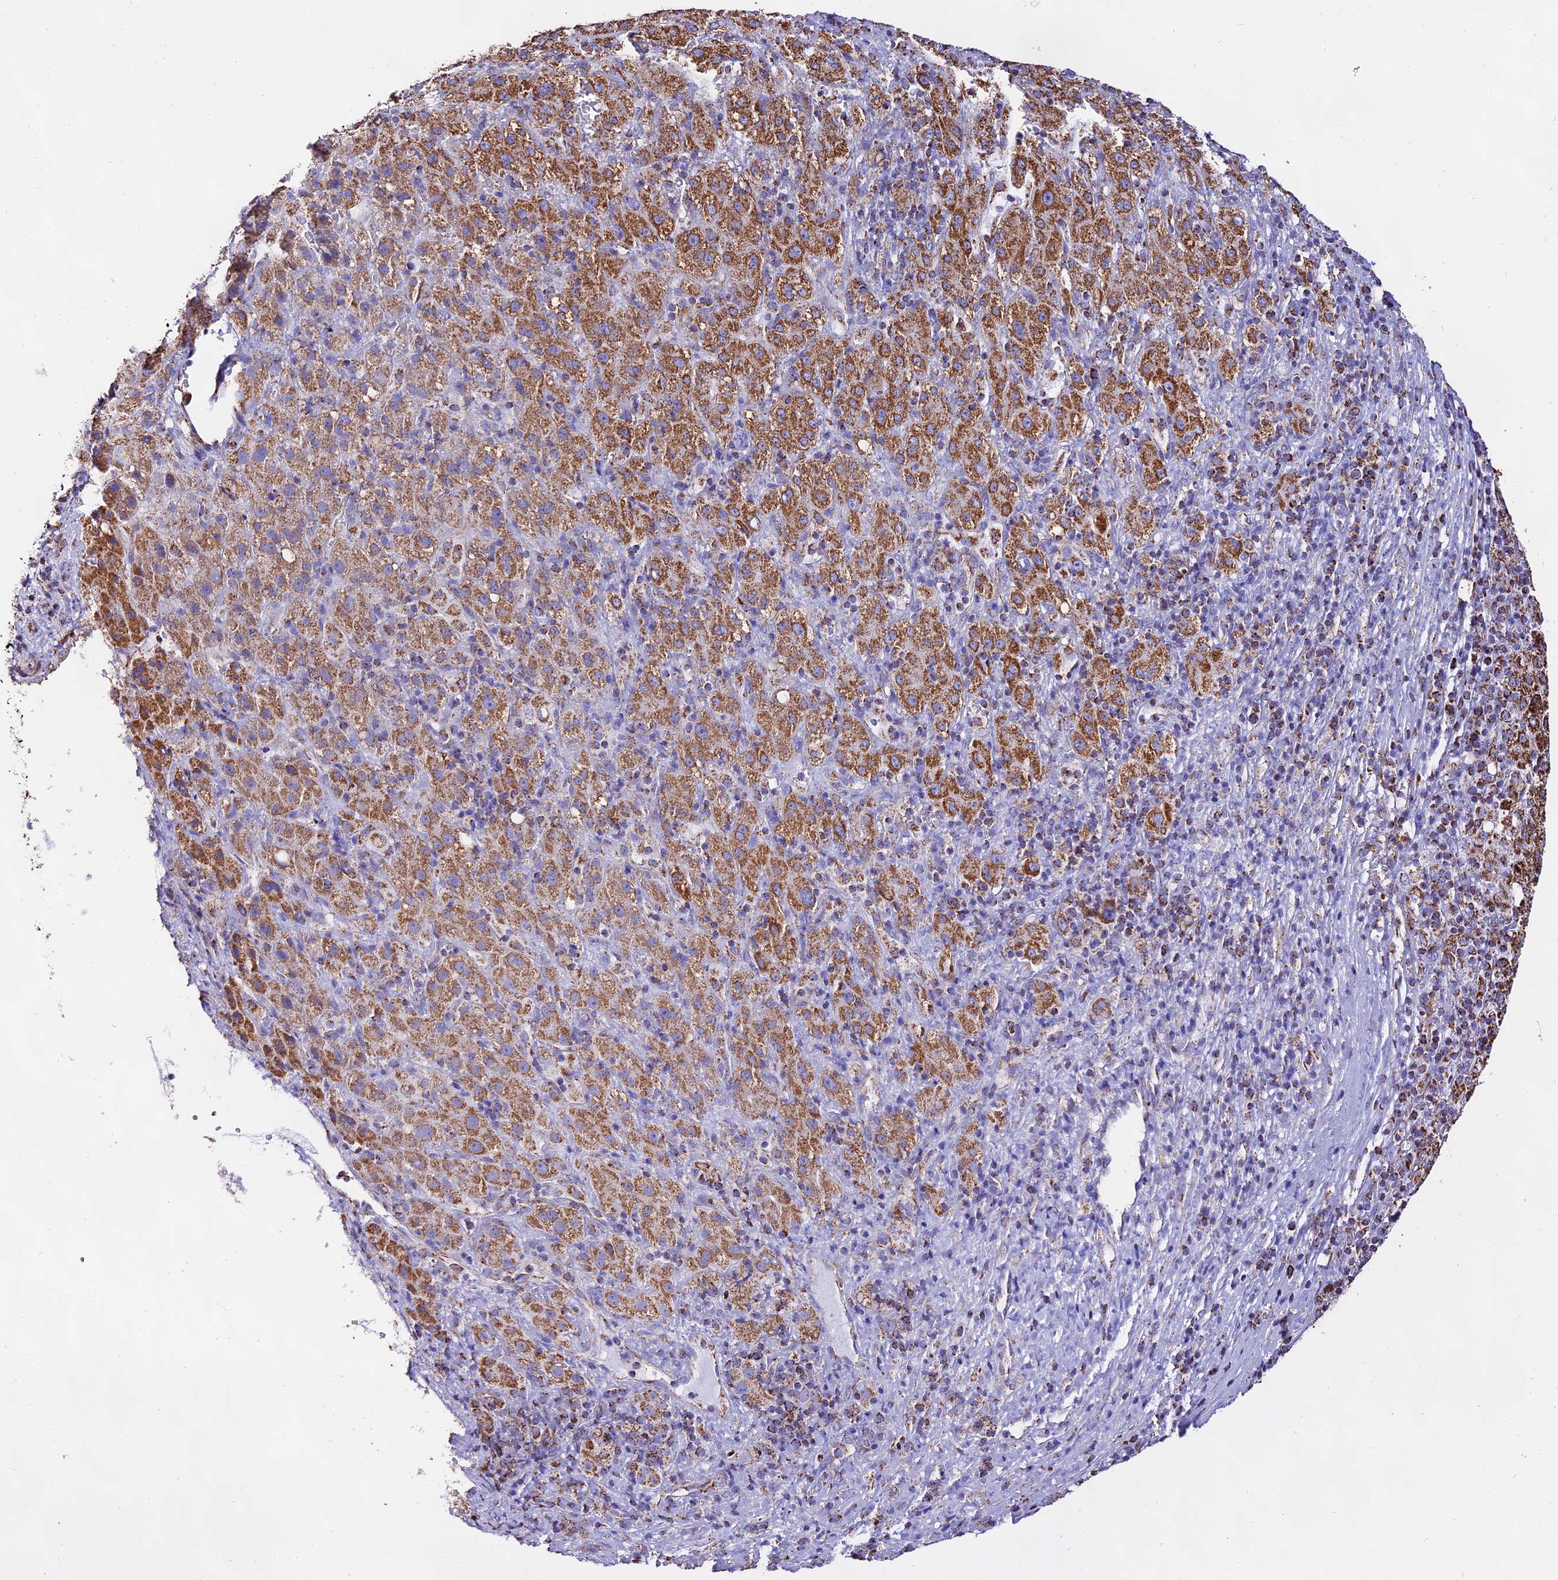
{"staining": {"intensity": "strong", "quantity": ">75%", "location": "cytoplasmic/membranous"}, "tissue": "liver cancer", "cell_type": "Tumor cells", "image_type": "cancer", "snomed": [{"axis": "morphology", "description": "Carcinoma, Hepatocellular, NOS"}, {"axis": "topography", "description": "Liver"}], "caption": "Hepatocellular carcinoma (liver) stained for a protein (brown) reveals strong cytoplasmic/membranous positive staining in approximately >75% of tumor cells.", "gene": "ATP5PD", "patient": {"sex": "female", "age": 58}}